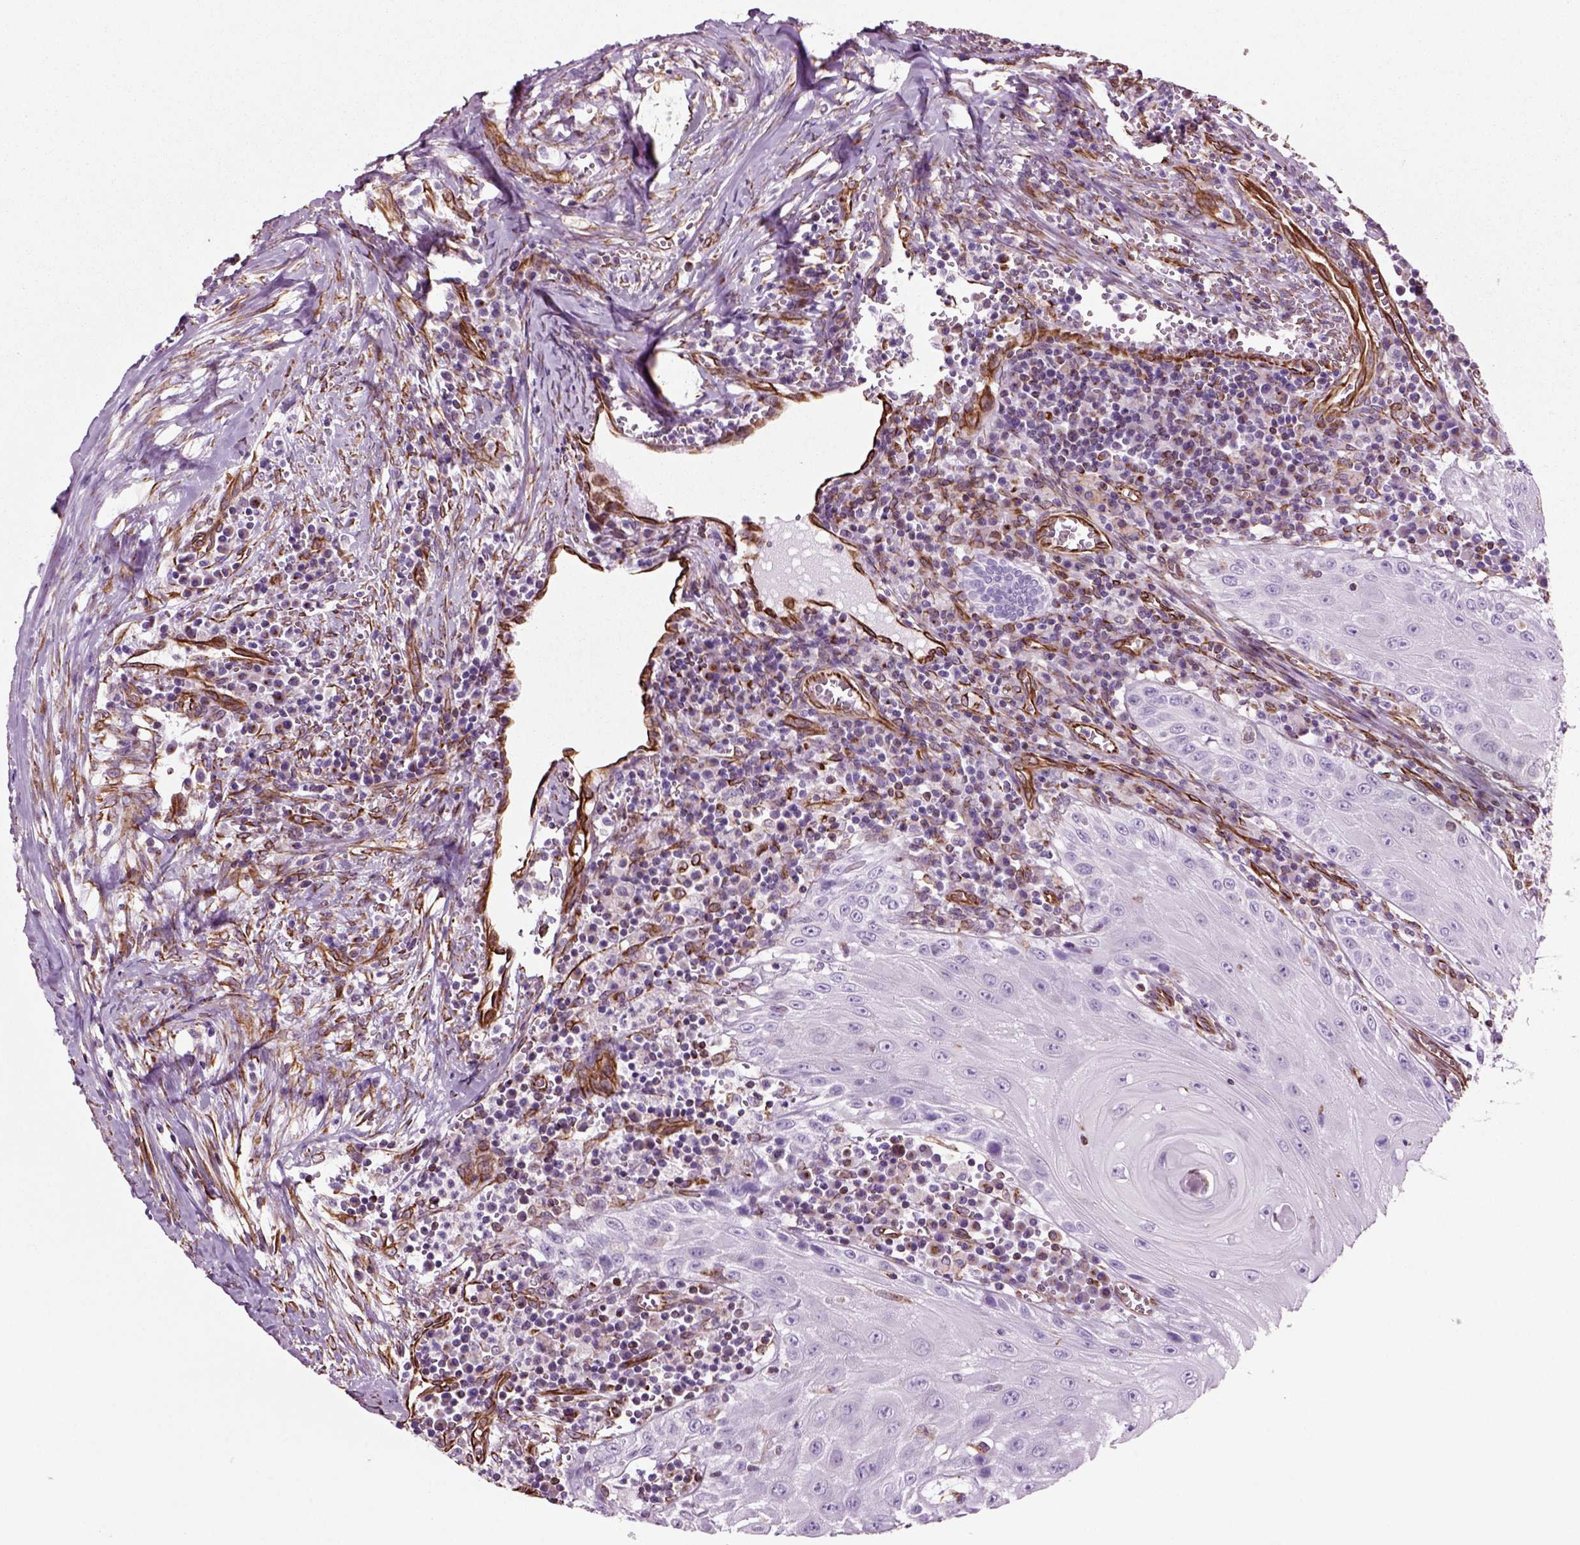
{"staining": {"intensity": "negative", "quantity": "none", "location": "none"}, "tissue": "head and neck cancer", "cell_type": "Tumor cells", "image_type": "cancer", "snomed": [{"axis": "morphology", "description": "Squamous cell carcinoma, NOS"}, {"axis": "topography", "description": "Oral tissue"}, {"axis": "topography", "description": "Head-Neck"}], "caption": "A photomicrograph of squamous cell carcinoma (head and neck) stained for a protein demonstrates no brown staining in tumor cells.", "gene": "ACER3", "patient": {"sex": "male", "age": 58}}